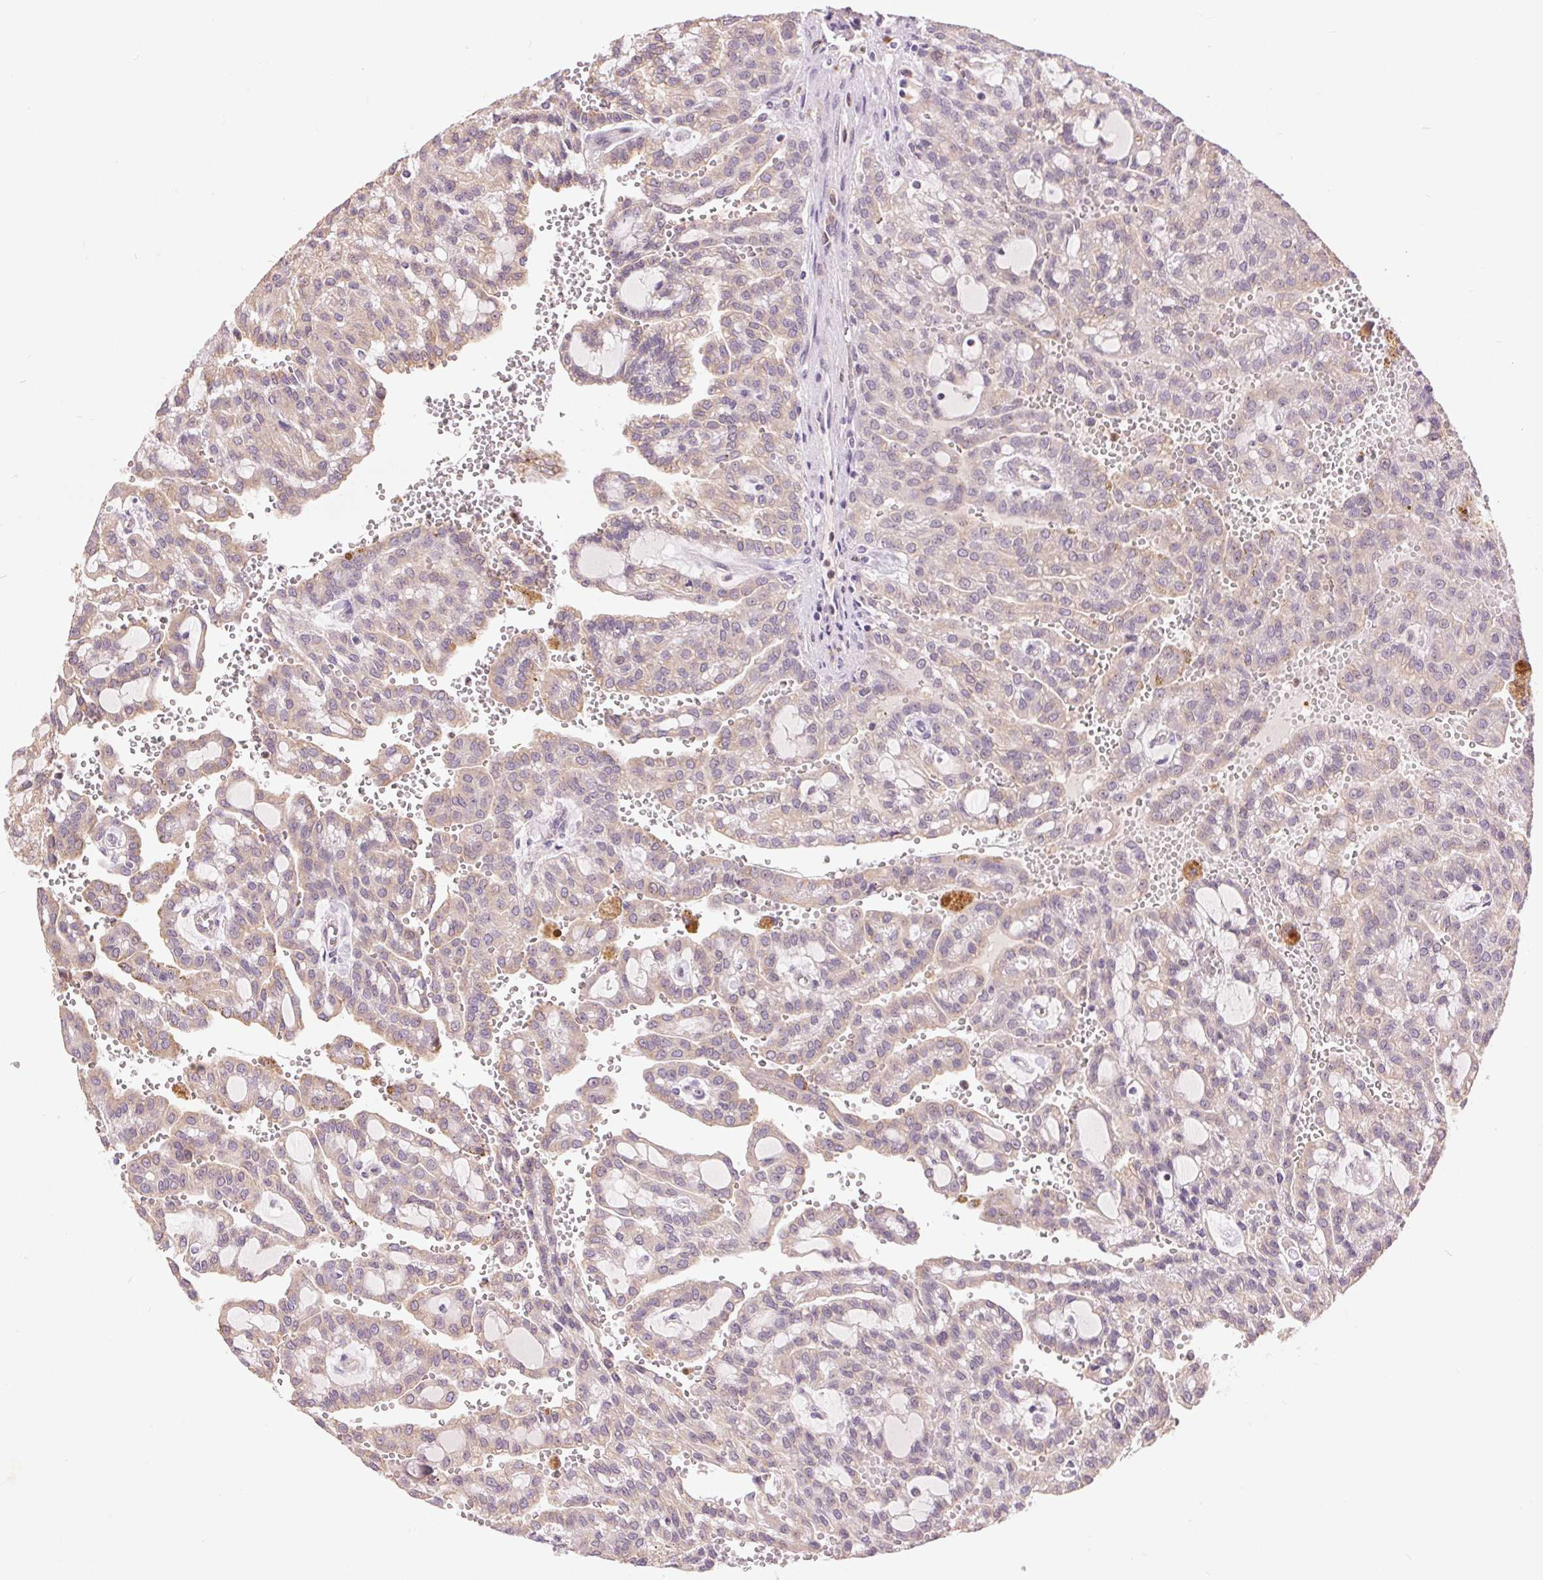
{"staining": {"intensity": "weak", "quantity": "25%-75%", "location": "cytoplasmic/membranous"}, "tissue": "renal cancer", "cell_type": "Tumor cells", "image_type": "cancer", "snomed": [{"axis": "morphology", "description": "Adenocarcinoma, NOS"}, {"axis": "topography", "description": "Kidney"}], "caption": "Tumor cells demonstrate low levels of weak cytoplasmic/membranous expression in about 25%-75% of cells in renal cancer (adenocarcinoma).", "gene": "RANBP3L", "patient": {"sex": "male", "age": 63}}